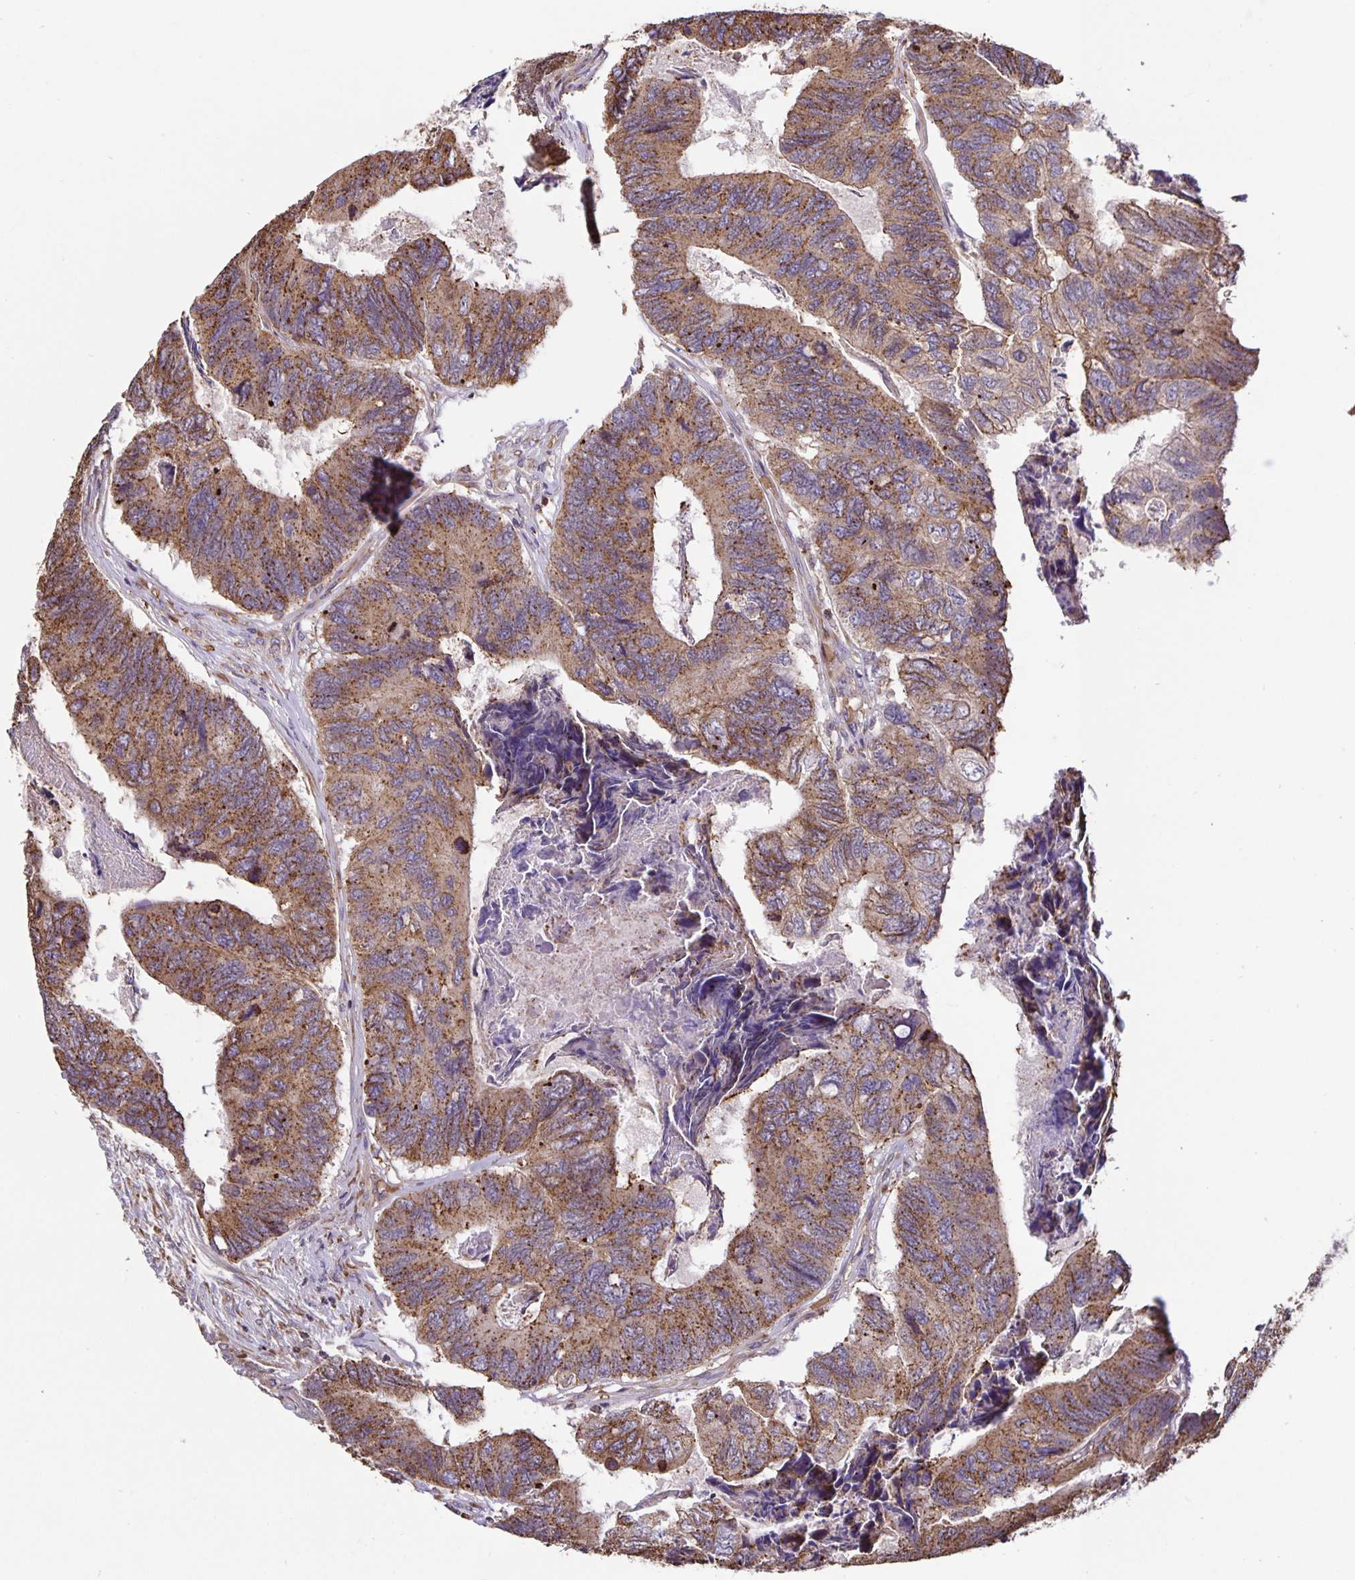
{"staining": {"intensity": "moderate", "quantity": ">75%", "location": "cytoplasmic/membranous"}, "tissue": "colorectal cancer", "cell_type": "Tumor cells", "image_type": "cancer", "snomed": [{"axis": "morphology", "description": "Adenocarcinoma, NOS"}, {"axis": "topography", "description": "Colon"}], "caption": "Immunohistochemical staining of human colorectal cancer exhibits medium levels of moderate cytoplasmic/membranous expression in about >75% of tumor cells.", "gene": "TMEM71", "patient": {"sex": "female", "age": 67}}